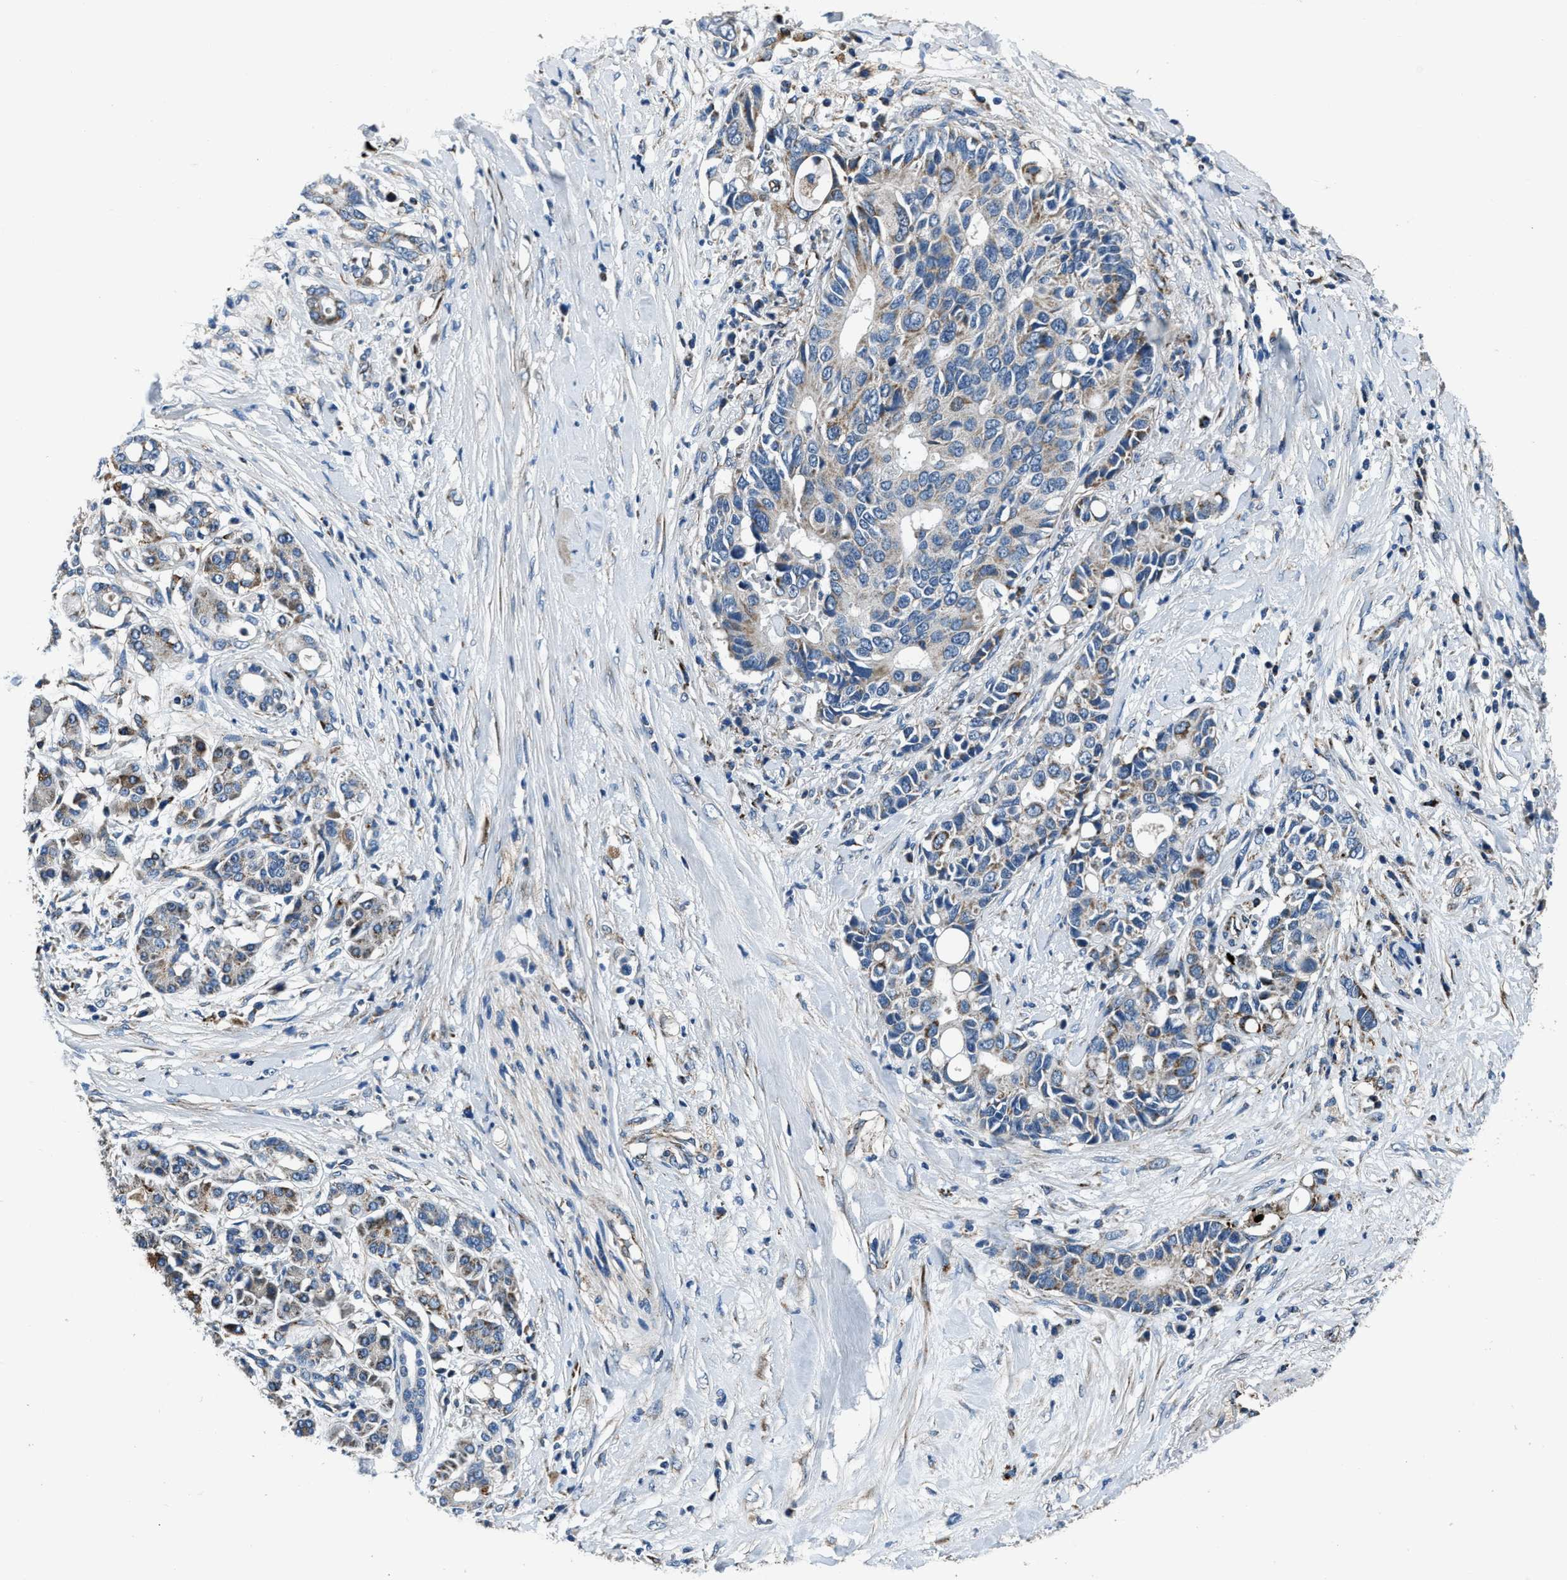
{"staining": {"intensity": "weak", "quantity": "<25%", "location": "cytoplasmic/membranous"}, "tissue": "pancreatic cancer", "cell_type": "Tumor cells", "image_type": "cancer", "snomed": [{"axis": "morphology", "description": "Adenocarcinoma, NOS"}, {"axis": "topography", "description": "Pancreas"}], "caption": "Immunohistochemical staining of human pancreatic cancer (adenocarcinoma) reveals no significant staining in tumor cells. (DAB (3,3'-diaminobenzidine) immunohistochemistry (IHC) with hematoxylin counter stain).", "gene": "OGDH", "patient": {"sex": "female", "age": 56}}